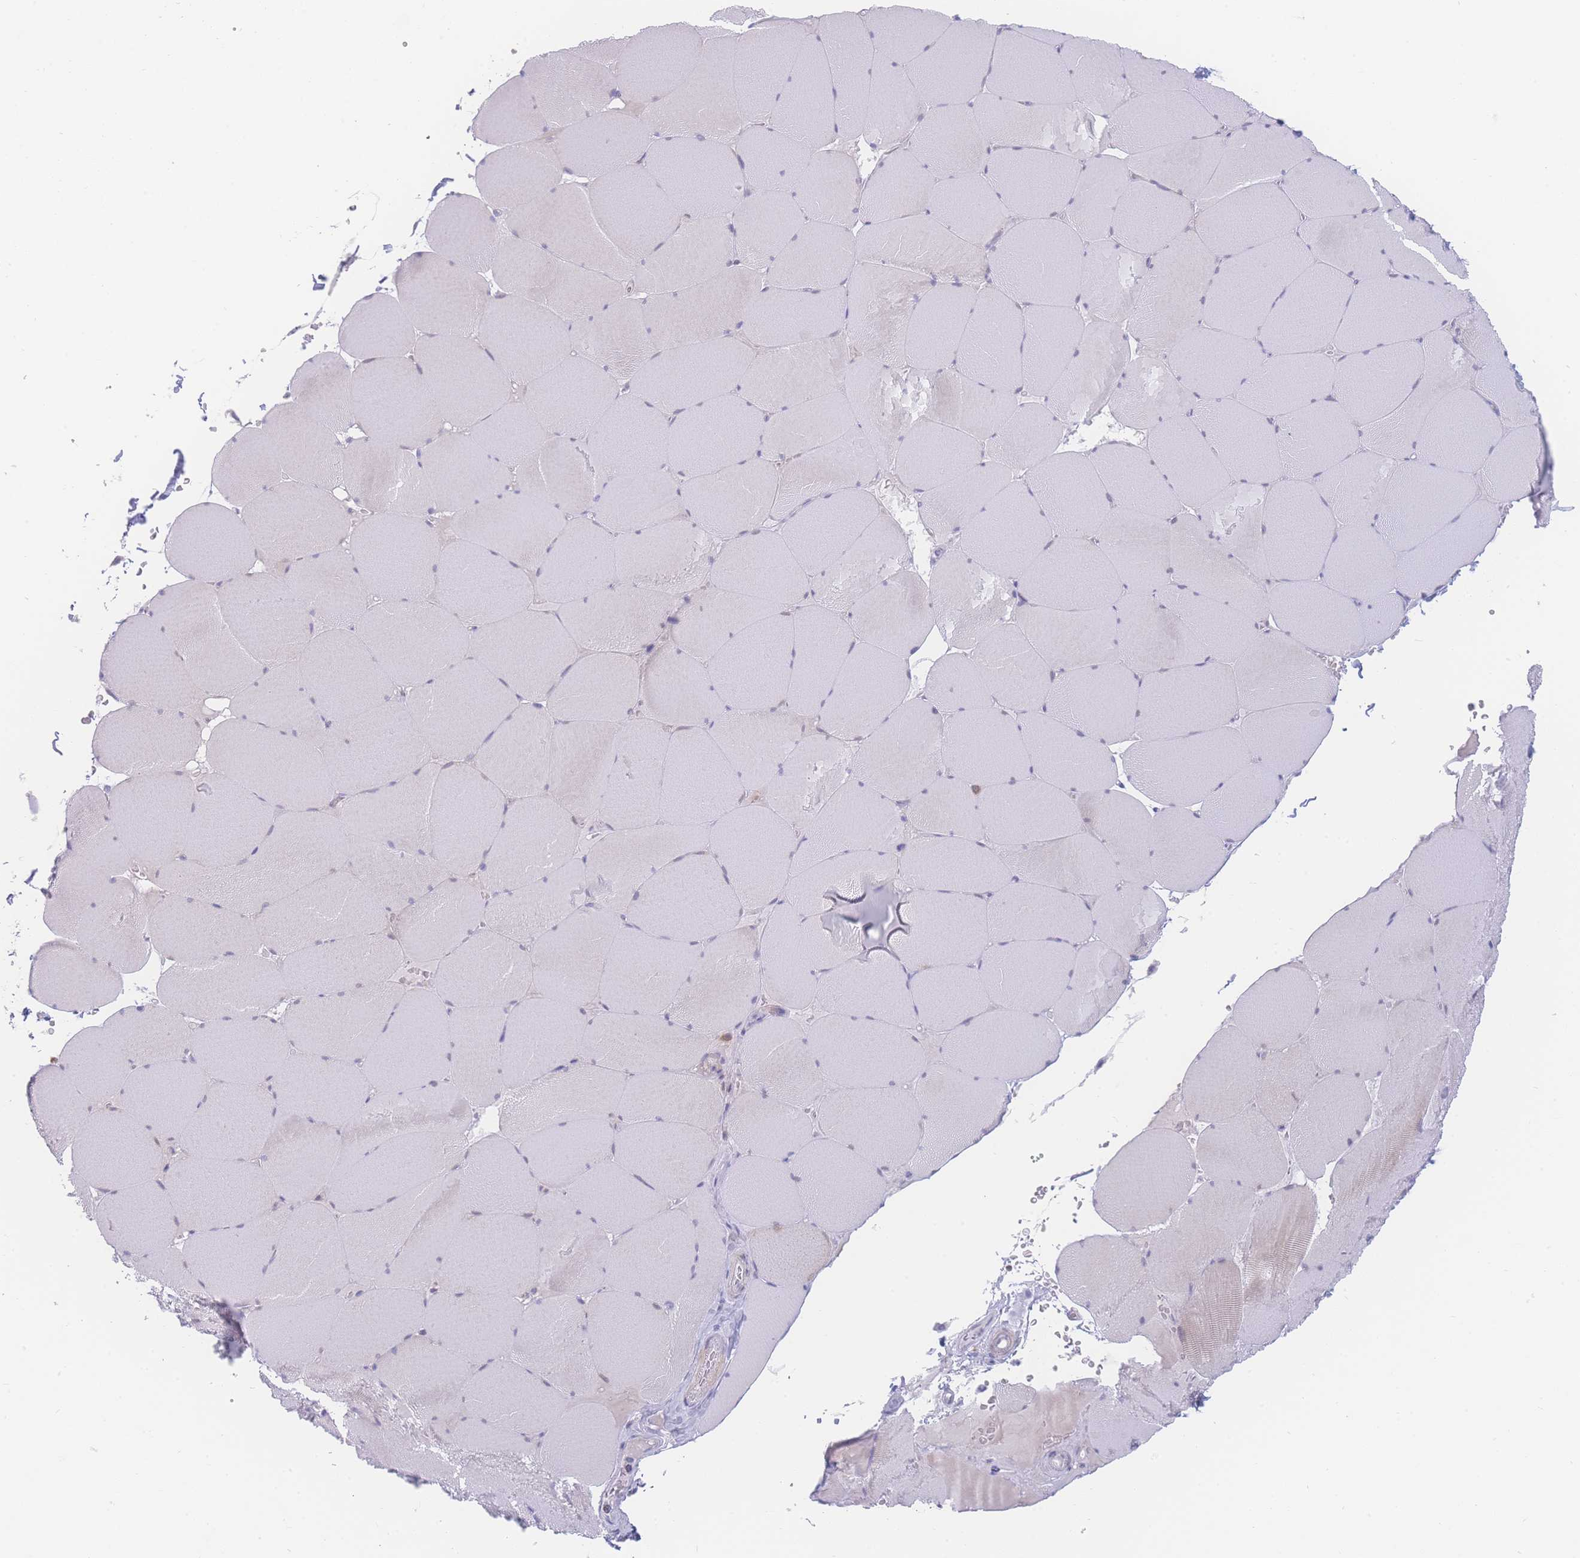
{"staining": {"intensity": "weak", "quantity": "25%-75%", "location": "cytoplasmic/membranous"}, "tissue": "skeletal muscle", "cell_type": "Myocytes", "image_type": "normal", "snomed": [{"axis": "morphology", "description": "Normal tissue, NOS"}, {"axis": "topography", "description": "Skeletal muscle"}, {"axis": "topography", "description": "Head-Neck"}], "caption": "DAB (3,3'-diaminobenzidine) immunohistochemical staining of unremarkable skeletal muscle exhibits weak cytoplasmic/membranous protein positivity in about 25%-75% of myocytes.", "gene": "PRSS22", "patient": {"sex": "male", "age": 66}}